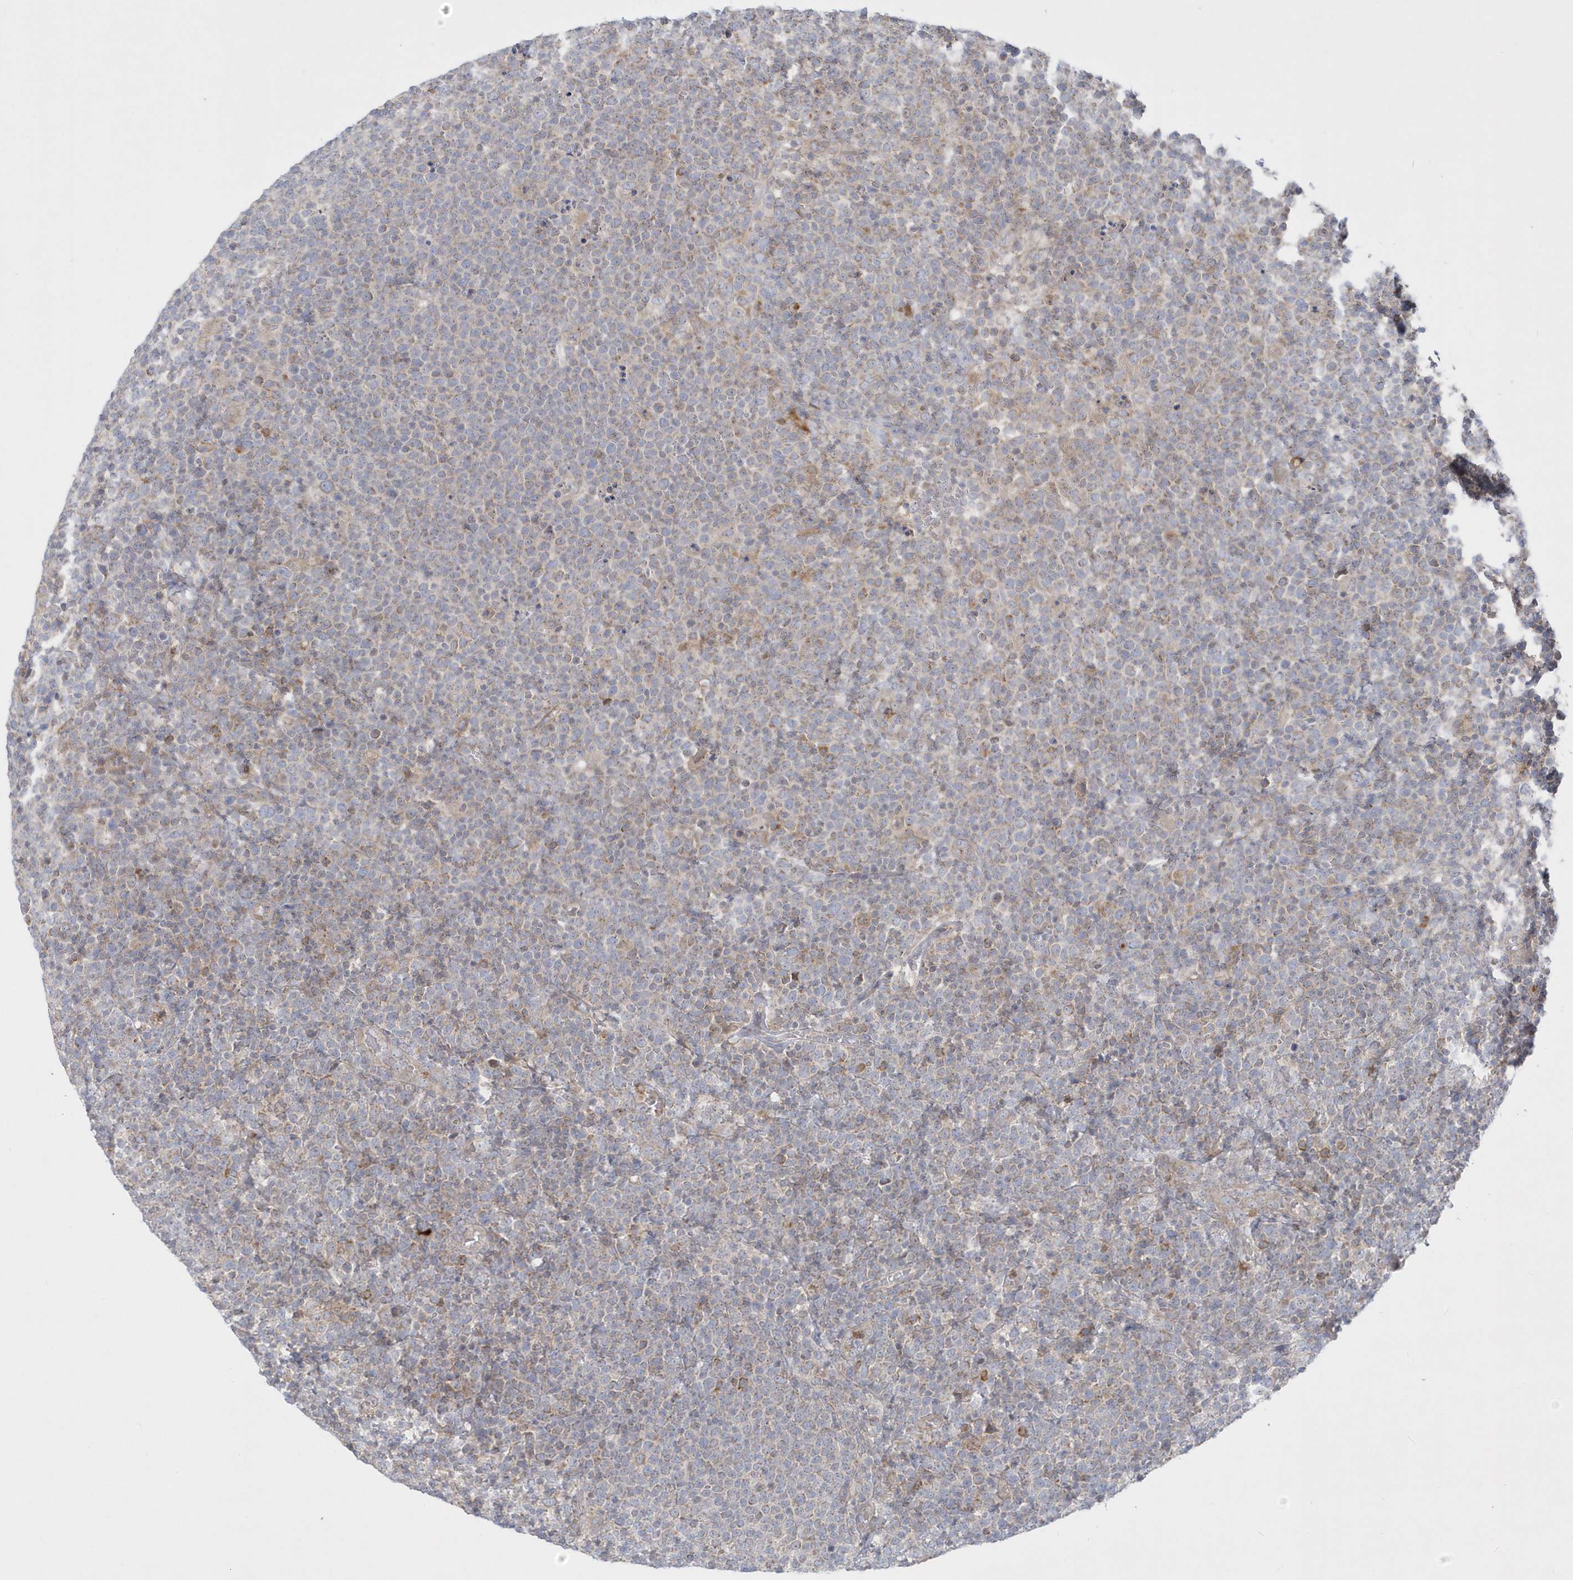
{"staining": {"intensity": "weak", "quantity": "<25%", "location": "cytoplasmic/membranous"}, "tissue": "lymphoma", "cell_type": "Tumor cells", "image_type": "cancer", "snomed": [{"axis": "morphology", "description": "Malignant lymphoma, non-Hodgkin's type, High grade"}, {"axis": "topography", "description": "Lymph node"}], "caption": "Tumor cells are negative for protein expression in human lymphoma.", "gene": "DNAJC18", "patient": {"sex": "male", "age": 61}}